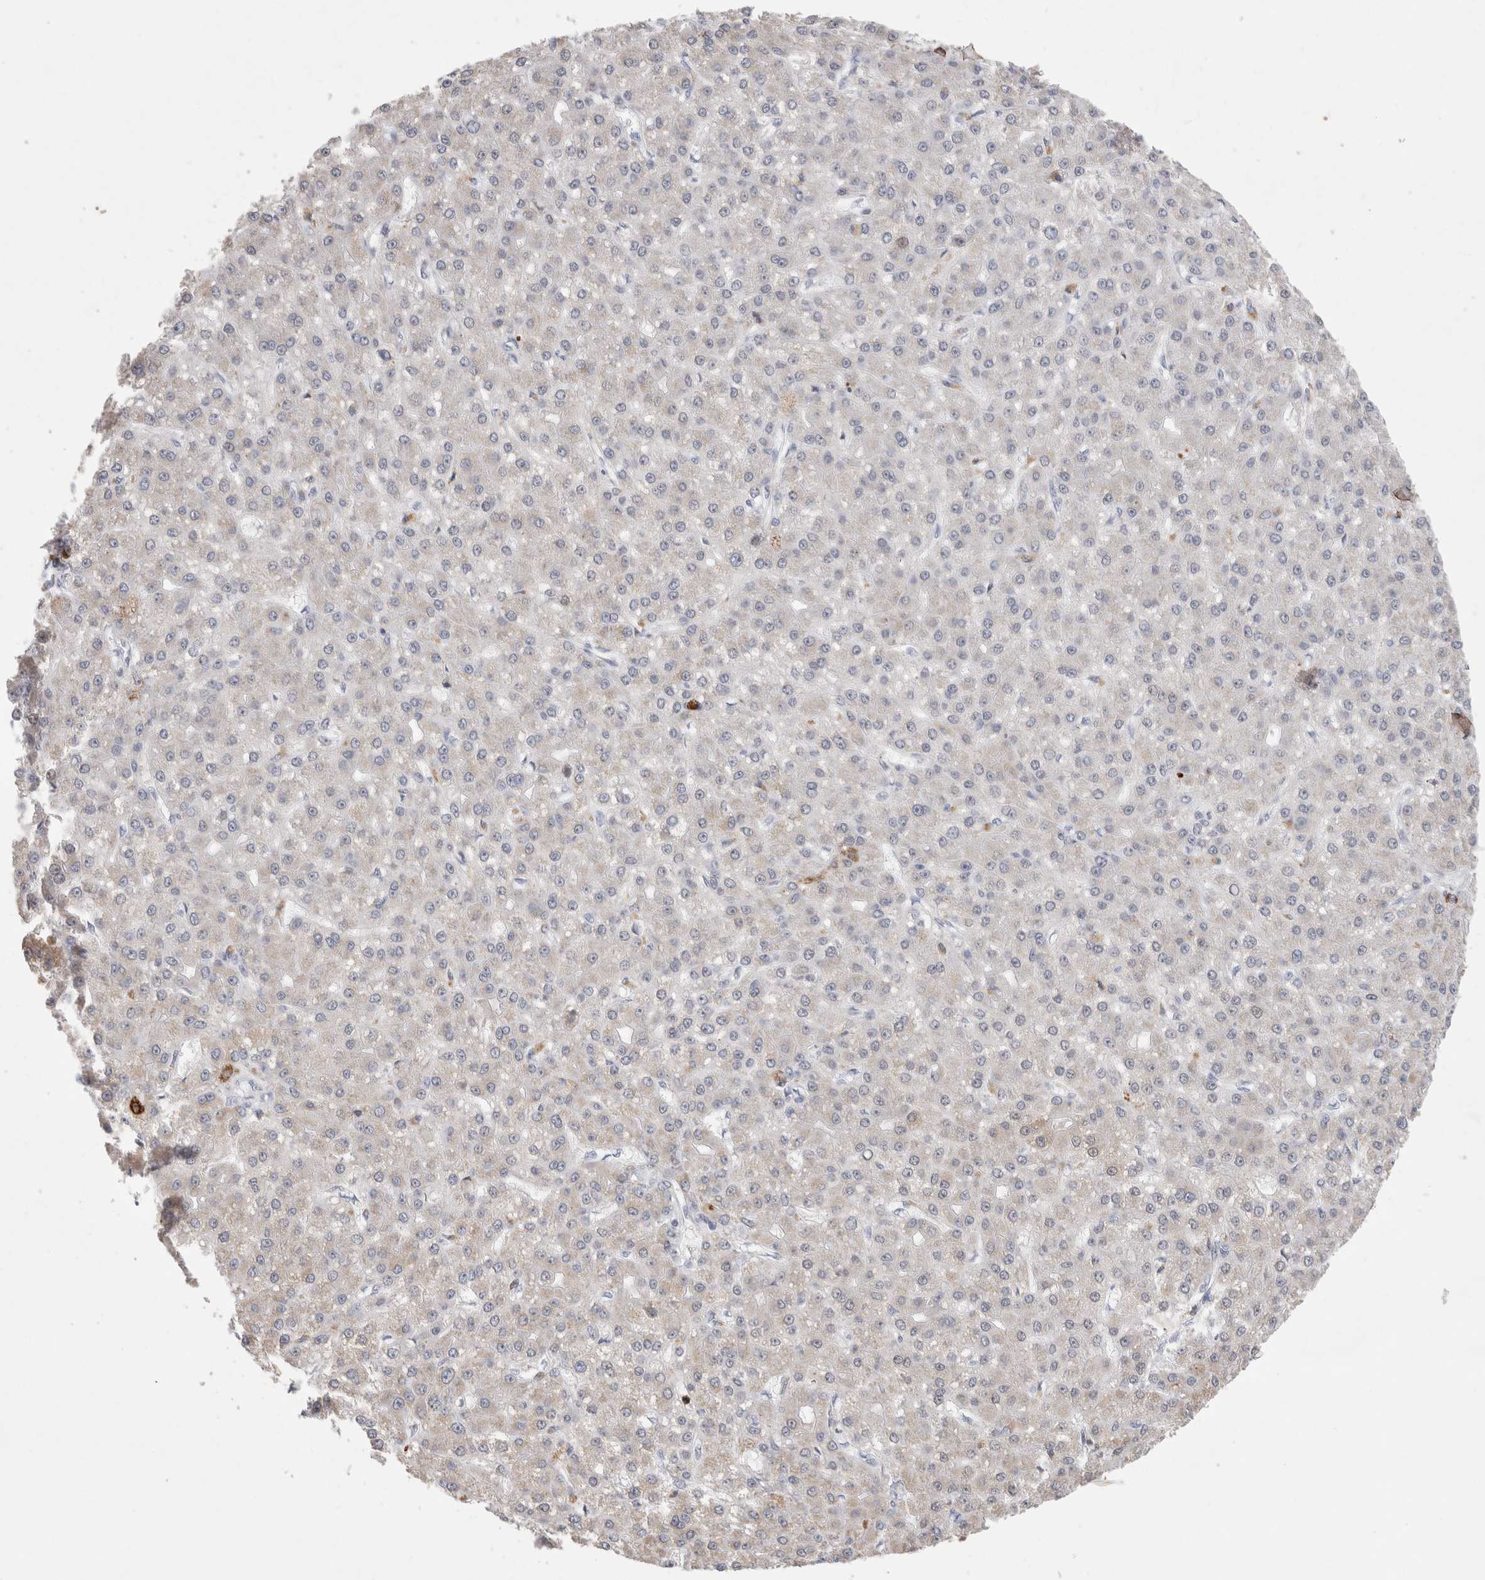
{"staining": {"intensity": "weak", "quantity": "<25%", "location": "cytoplasmic/membranous"}, "tissue": "liver cancer", "cell_type": "Tumor cells", "image_type": "cancer", "snomed": [{"axis": "morphology", "description": "Carcinoma, Hepatocellular, NOS"}, {"axis": "topography", "description": "Liver"}], "caption": "High magnification brightfield microscopy of liver cancer (hepatocellular carcinoma) stained with DAB (3,3'-diaminobenzidine) (brown) and counterstained with hematoxylin (blue): tumor cells show no significant positivity.", "gene": "AGMAT", "patient": {"sex": "male", "age": 67}}